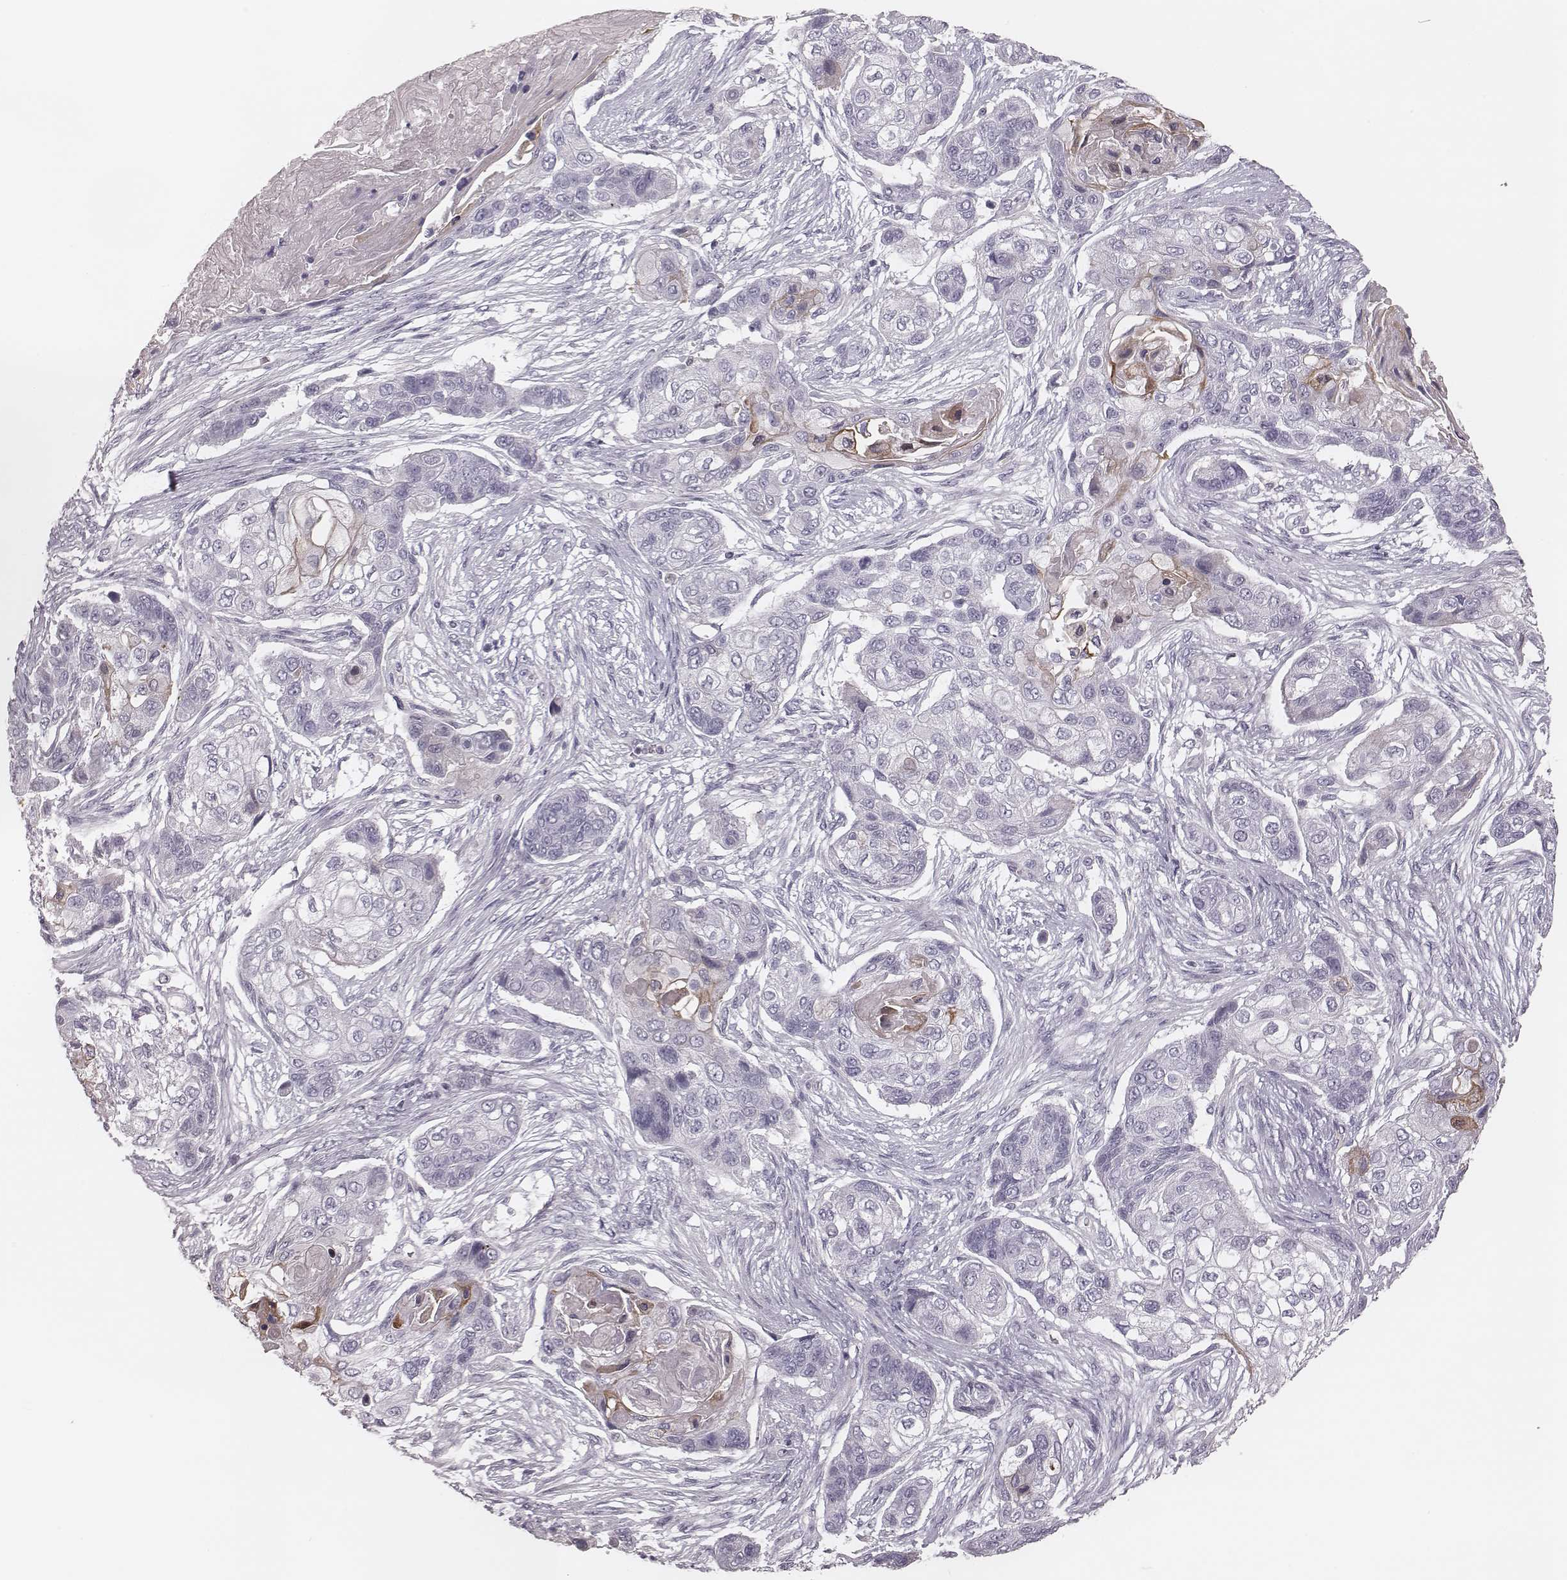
{"staining": {"intensity": "negative", "quantity": "none", "location": "none"}, "tissue": "lung cancer", "cell_type": "Tumor cells", "image_type": "cancer", "snomed": [{"axis": "morphology", "description": "Squamous cell carcinoma, NOS"}, {"axis": "topography", "description": "Lung"}], "caption": "Immunohistochemical staining of human lung cancer reveals no significant expression in tumor cells. (Brightfield microscopy of DAB immunohistochemistry (IHC) at high magnification).", "gene": "S100Z", "patient": {"sex": "male", "age": 69}}